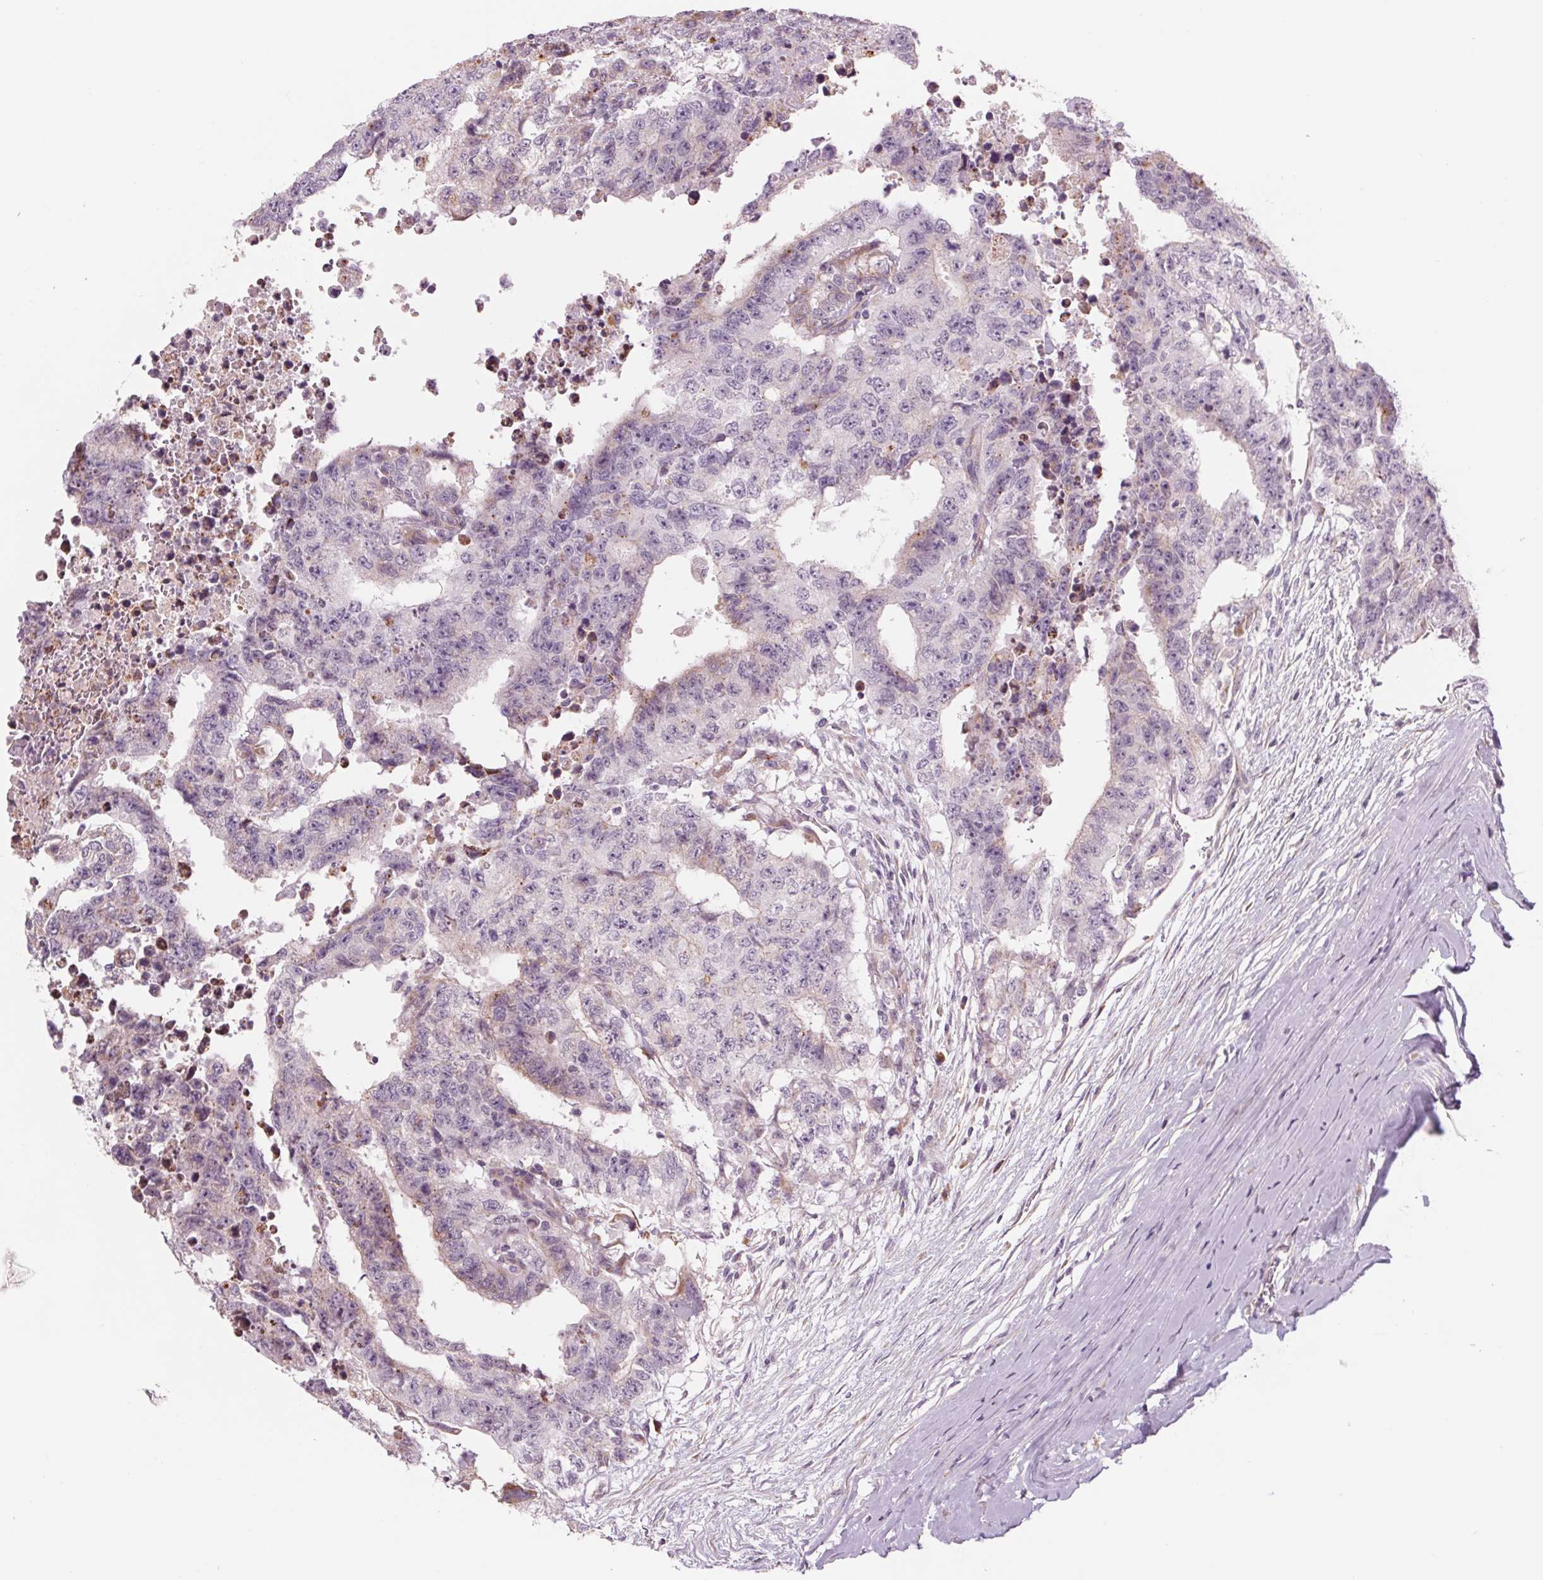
{"staining": {"intensity": "weak", "quantity": "<25%", "location": "cytoplasmic/membranous"}, "tissue": "testis cancer", "cell_type": "Tumor cells", "image_type": "cancer", "snomed": [{"axis": "morphology", "description": "Carcinoma, Embryonal, NOS"}, {"axis": "topography", "description": "Testis"}], "caption": "There is no significant expression in tumor cells of testis embryonal carcinoma.", "gene": "SAMD5", "patient": {"sex": "male", "age": 24}}